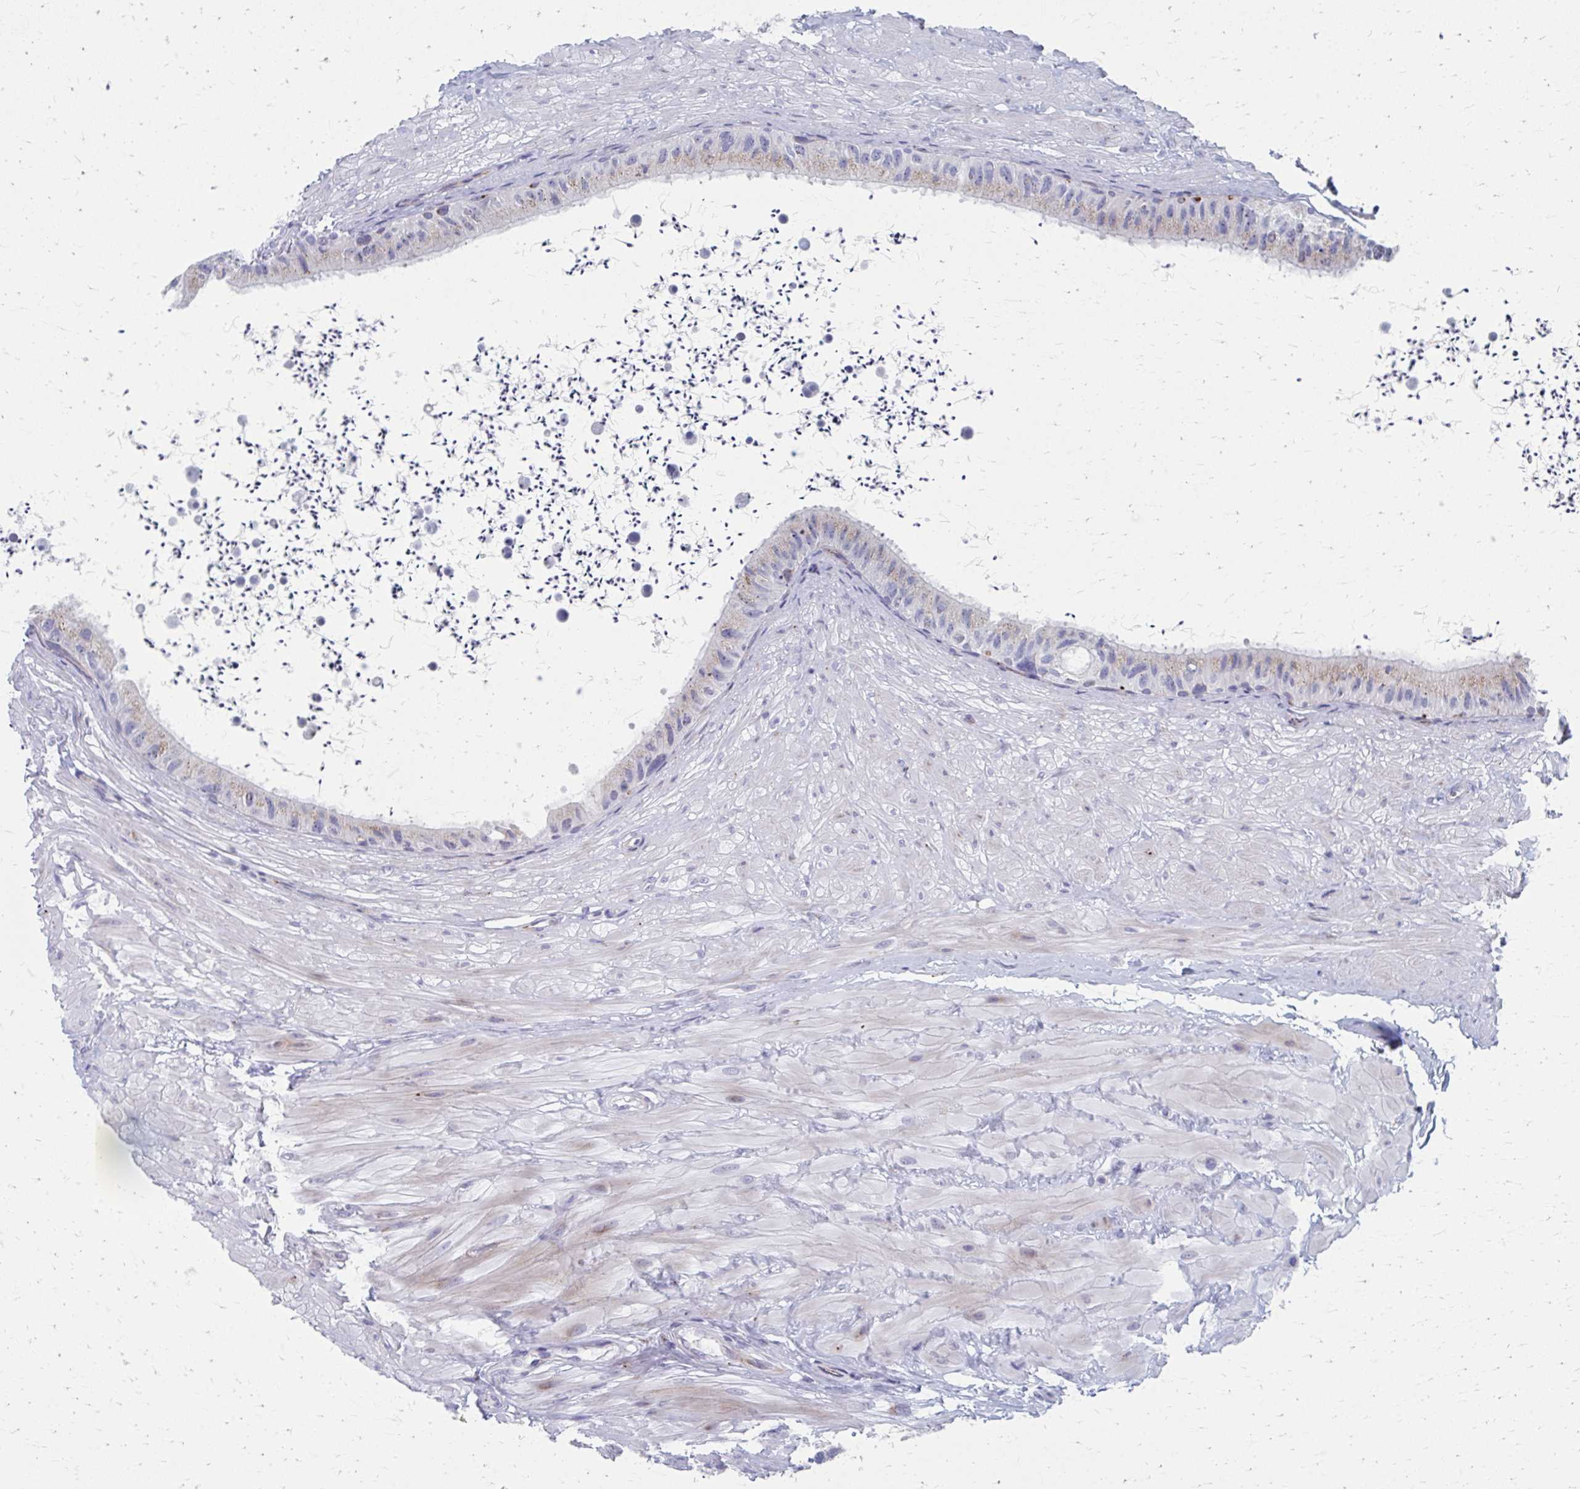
{"staining": {"intensity": "moderate", "quantity": "25%-75%", "location": "cytoplasmic/membranous"}, "tissue": "epididymis", "cell_type": "Glandular cells", "image_type": "normal", "snomed": [{"axis": "morphology", "description": "Normal tissue, NOS"}, {"axis": "topography", "description": "Epididymis"}, {"axis": "topography", "description": "Peripheral nerve tissue"}], "caption": "Moderate cytoplasmic/membranous positivity for a protein is identified in approximately 25%-75% of glandular cells of unremarkable epididymis using immunohistochemistry.", "gene": "OLFM2", "patient": {"sex": "male", "age": 32}}